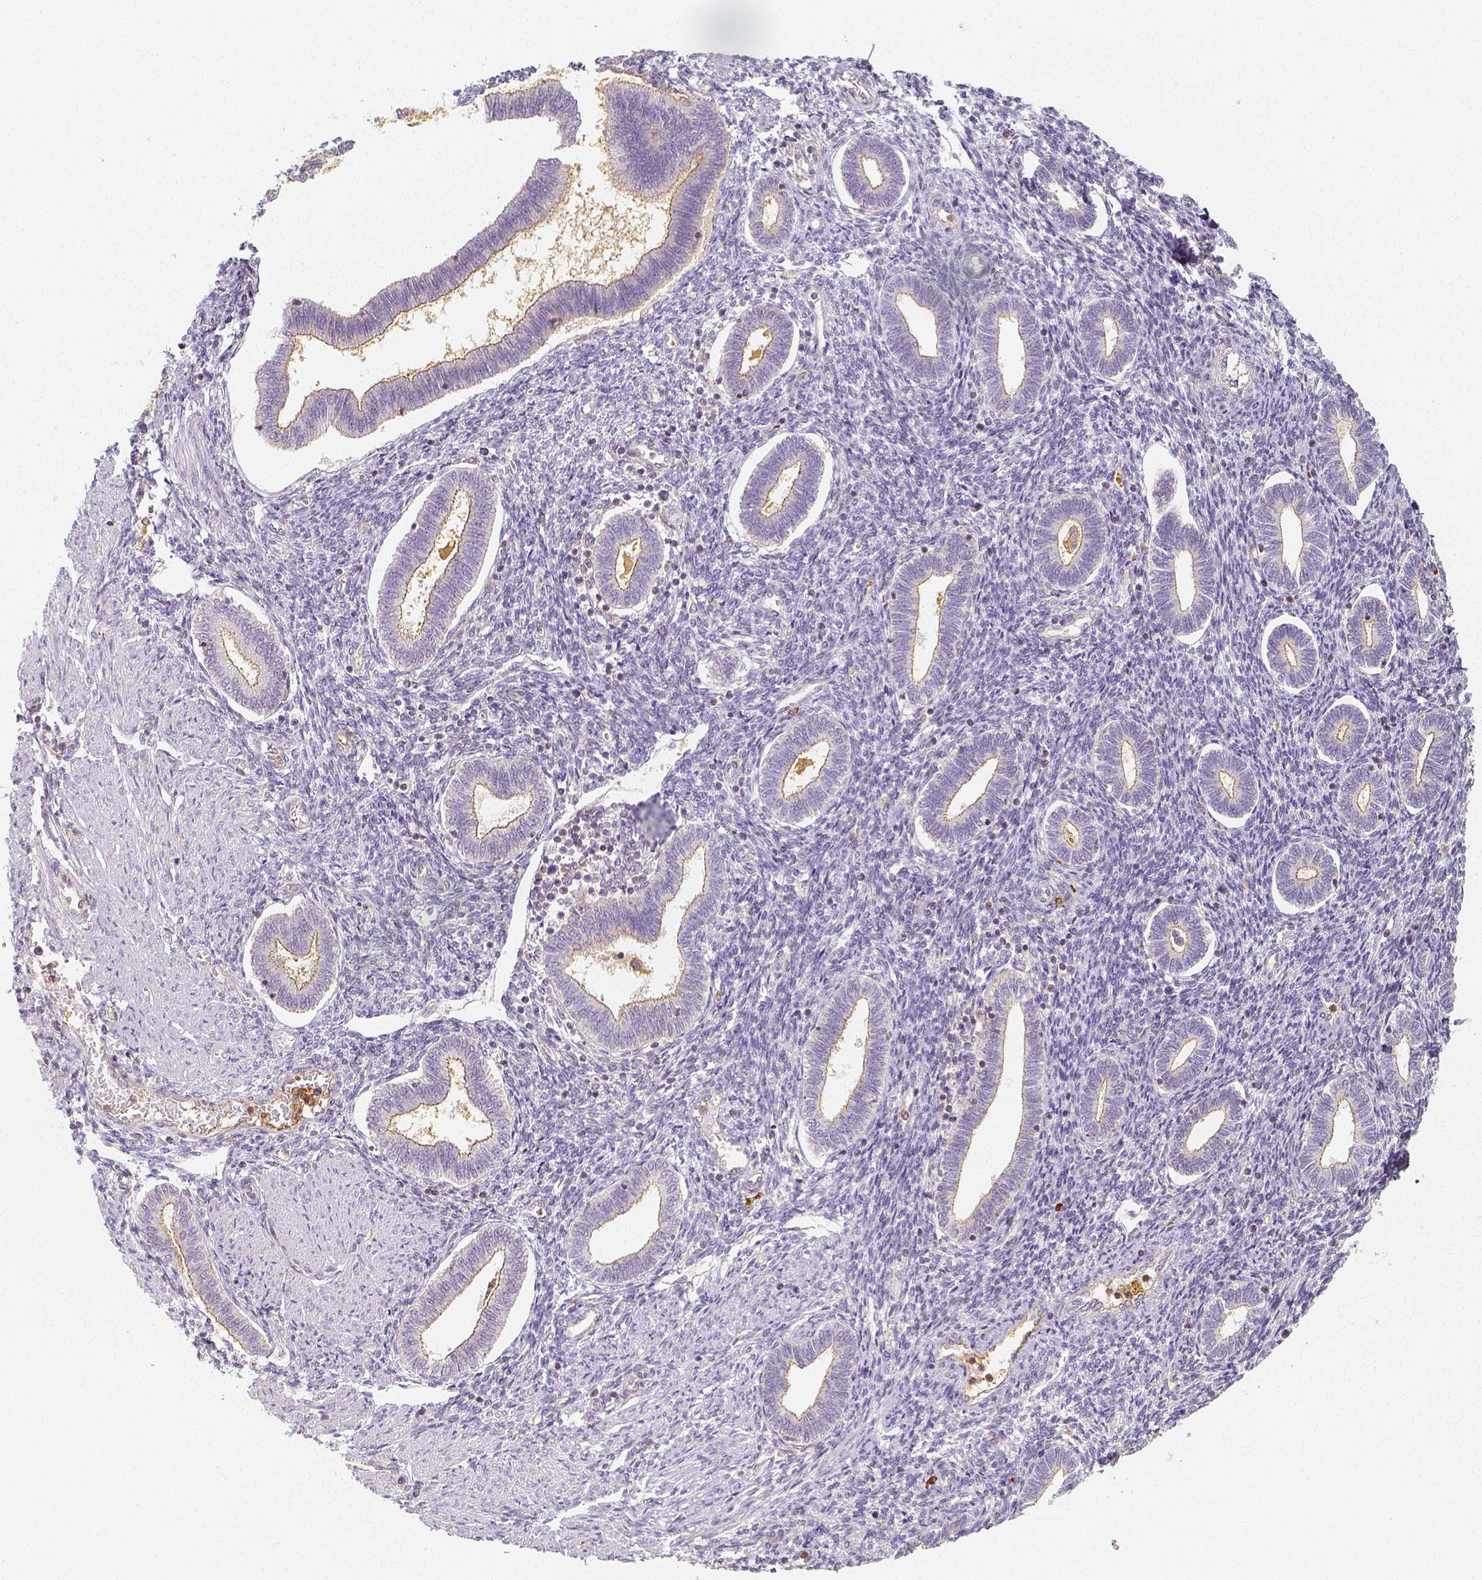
{"staining": {"intensity": "negative", "quantity": "none", "location": "none"}, "tissue": "endometrium", "cell_type": "Cells in endometrial stroma", "image_type": "normal", "snomed": [{"axis": "morphology", "description": "Normal tissue, NOS"}, {"axis": "topography", "description": "Endometrium"}], "caption": "An image of human endometrium is negative for staining in cells in endometrial stroma. (DAB immunohistochemistry (IHC) visualized using brightfield microscopy, high magnification).", "gene": "PTPRJ", "patient": {"sex": "female", "age": 42}}